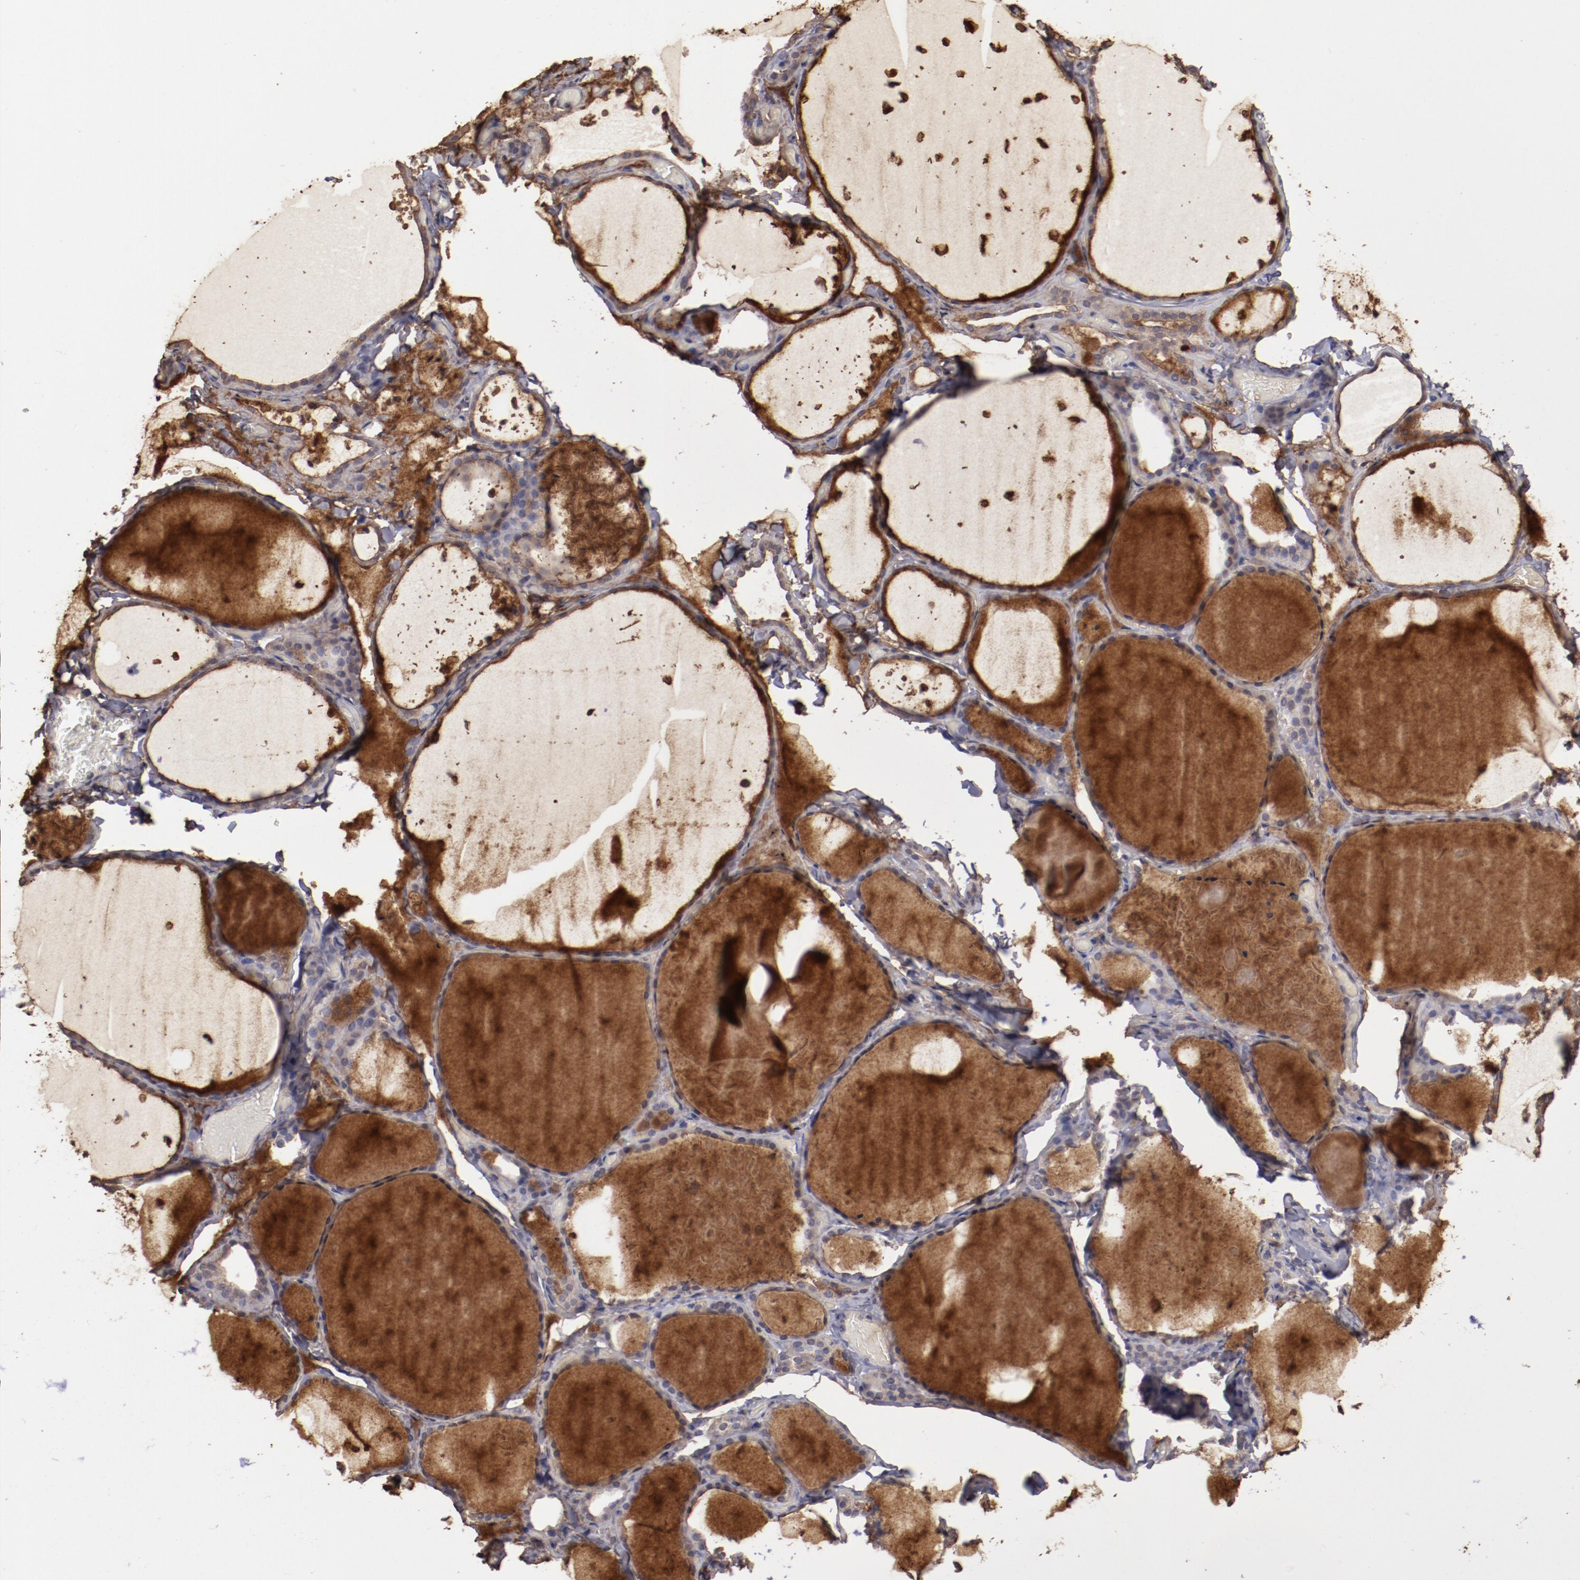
{"staining": {"intensity": "weak", "quantity": "25%-75%", "location": "cytoplasmic/membranous"}, "tissue": "thyroid gland", "cell_type": "Glandular cells", "image_type": "normal", "snomed": [{"axis": "morphology", "description": "Normal tissue, NOS"}, {"axis": "topography", "description": "Thyroid gland"}], "caption": "Brown immunohistochemical staining in normal human thyroid gland reveals weak cytoplasmic/membranous positivity in approximately 25%-75% of glandular cells. The staining was performed using DAB (3,3'-diaminobenzidine), with brown indicating positive protein expression. Nuclei are stained blue with hematoxylin.", "gene": "FAT1", "patient": {"sex": "female", "age": 22}}